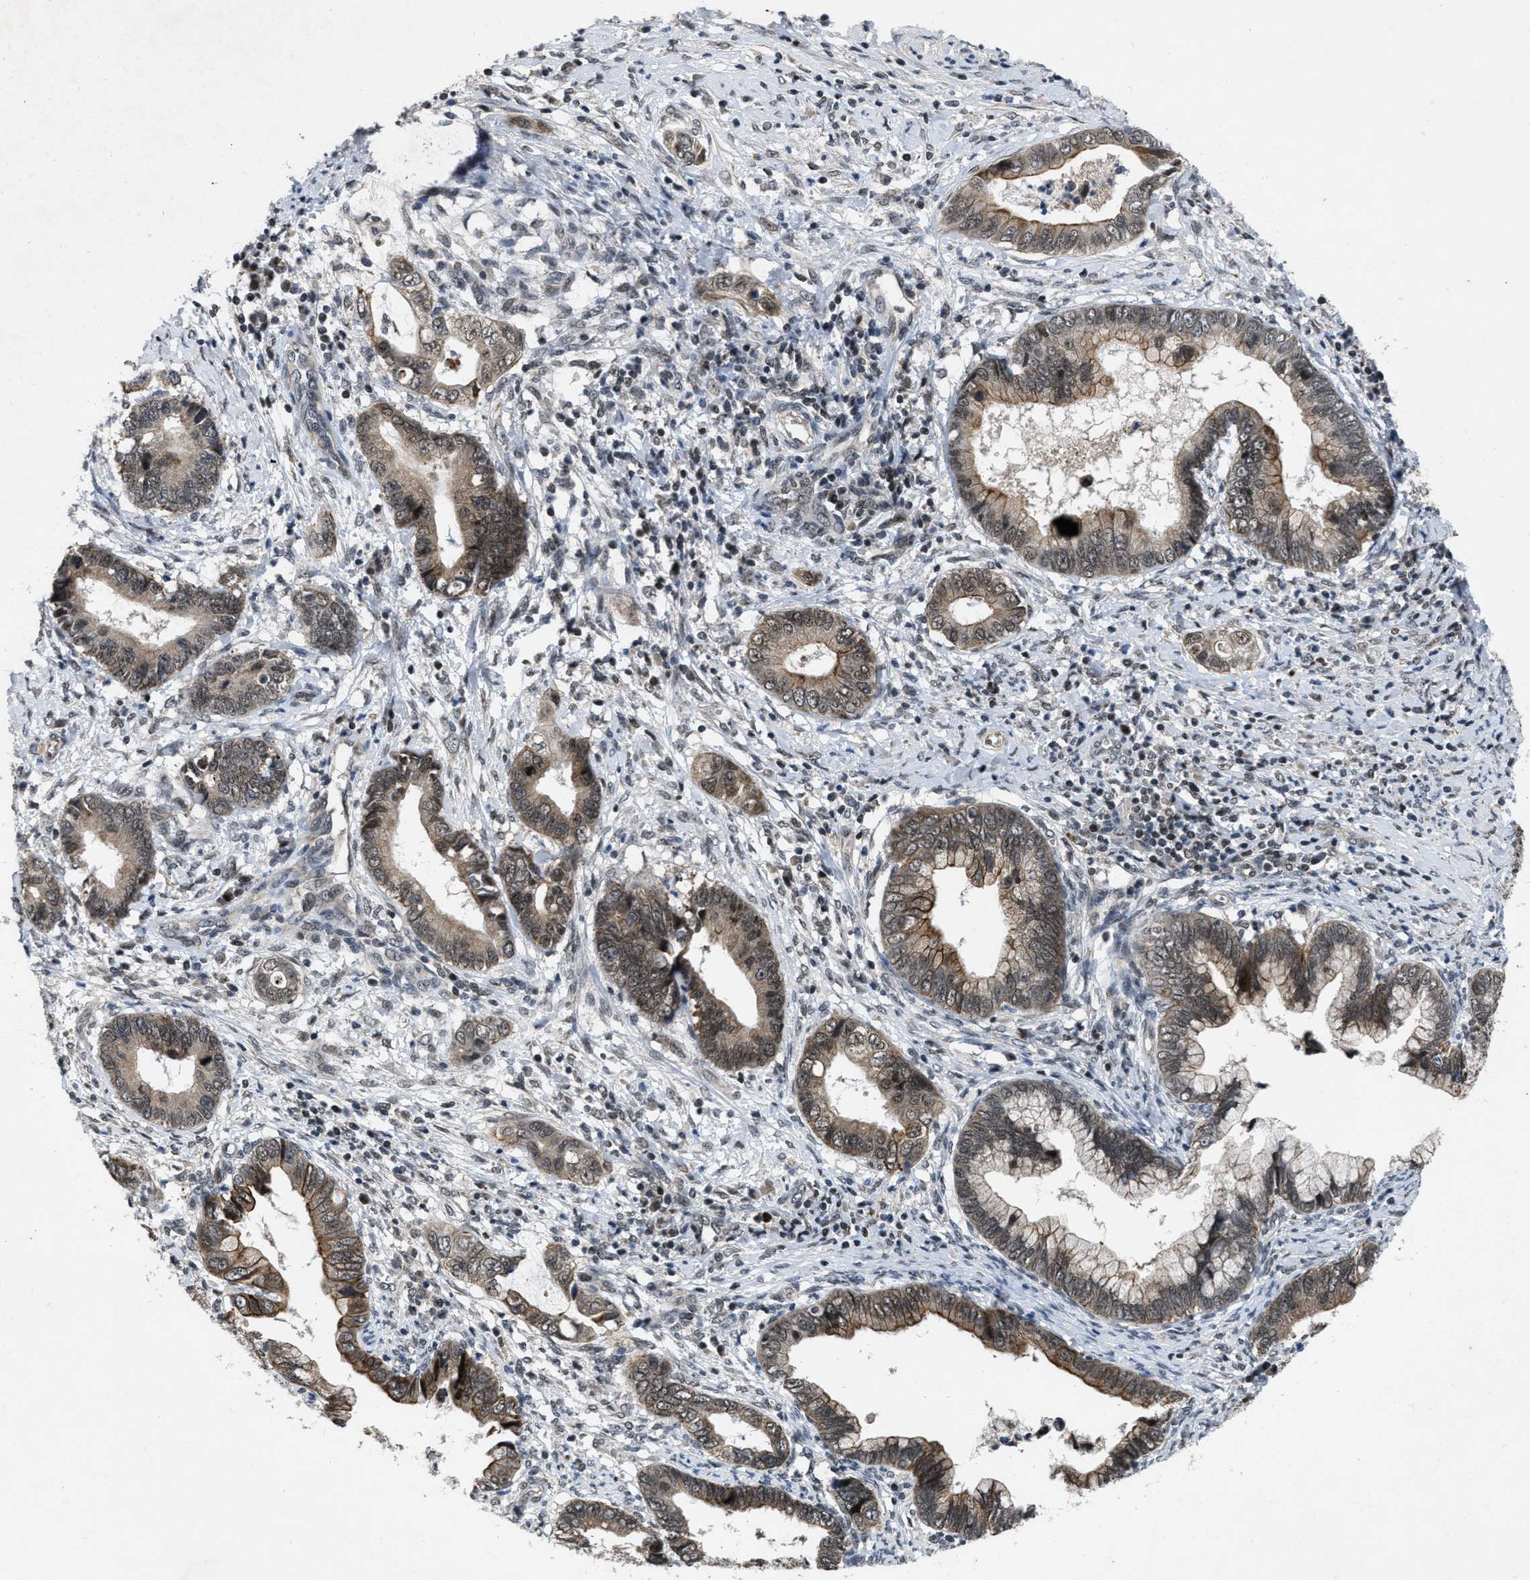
{"staining": {"intensity": "weak", "quantity": "25%-75%", "location": "cytoplasmic/membranous"}, "tissue": "cervical cancer", "cell_type": "Tumor cells", "image_type": "cancer", "snomed": [{"axis": "morphology", "description": "Adenocarcinoma, NOS"}, {"axis": "topography", "description": "Cervix"}], "caption": "Protein staining demonstrates weak cytoplasmic/membranous expression in about 25%-75% of tumor cells in cervical adenocarcinoma.", "gene": "ZNHIT1", "patient": {"sex": "female", "age": 44}}